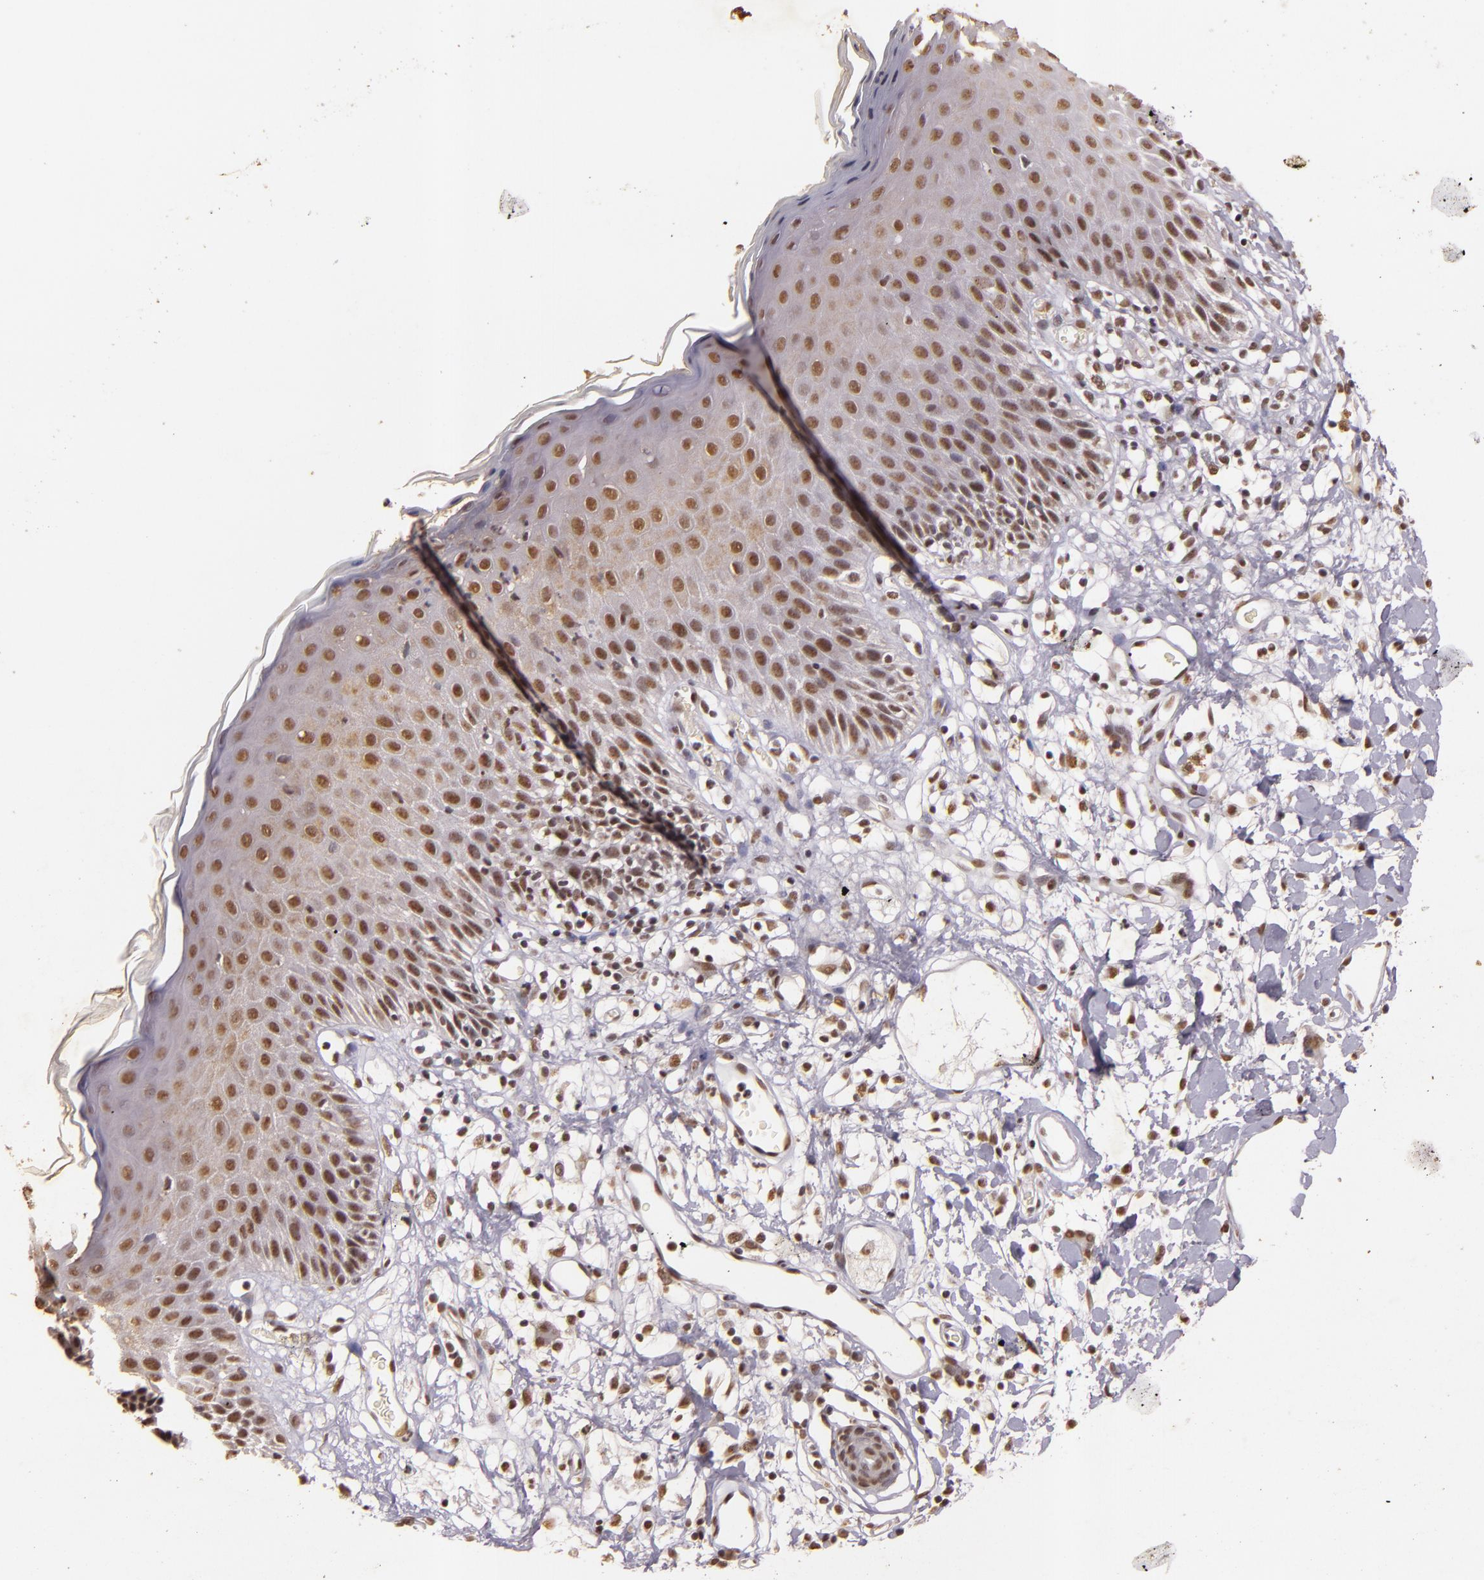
{"staining": {"intensity": "weak", "quantity": ">75%", "location": "nuclear"}, "tissue": "skin", "cell_type": "Epidermal cells", "image_type": "normal", "snomed": [{"axis": "morphology", "description": "Normal tissue, NOS"}, {"axis": "topography", "description": "Vulva"}, {"axis": "topography", "description": "Peripheral nerve tissue"}], "caption": "Immunohistochemistry (IHC) micrograph of unremarkable skin: human skin stained using immunohistochemistry reveals low levels of weak protein expression localized specifically in the nuclear of epidermal cells, appearing as a nuclear brown color.", "gene": "CBX3", "patient": {"sex": "female", "age": 68}}